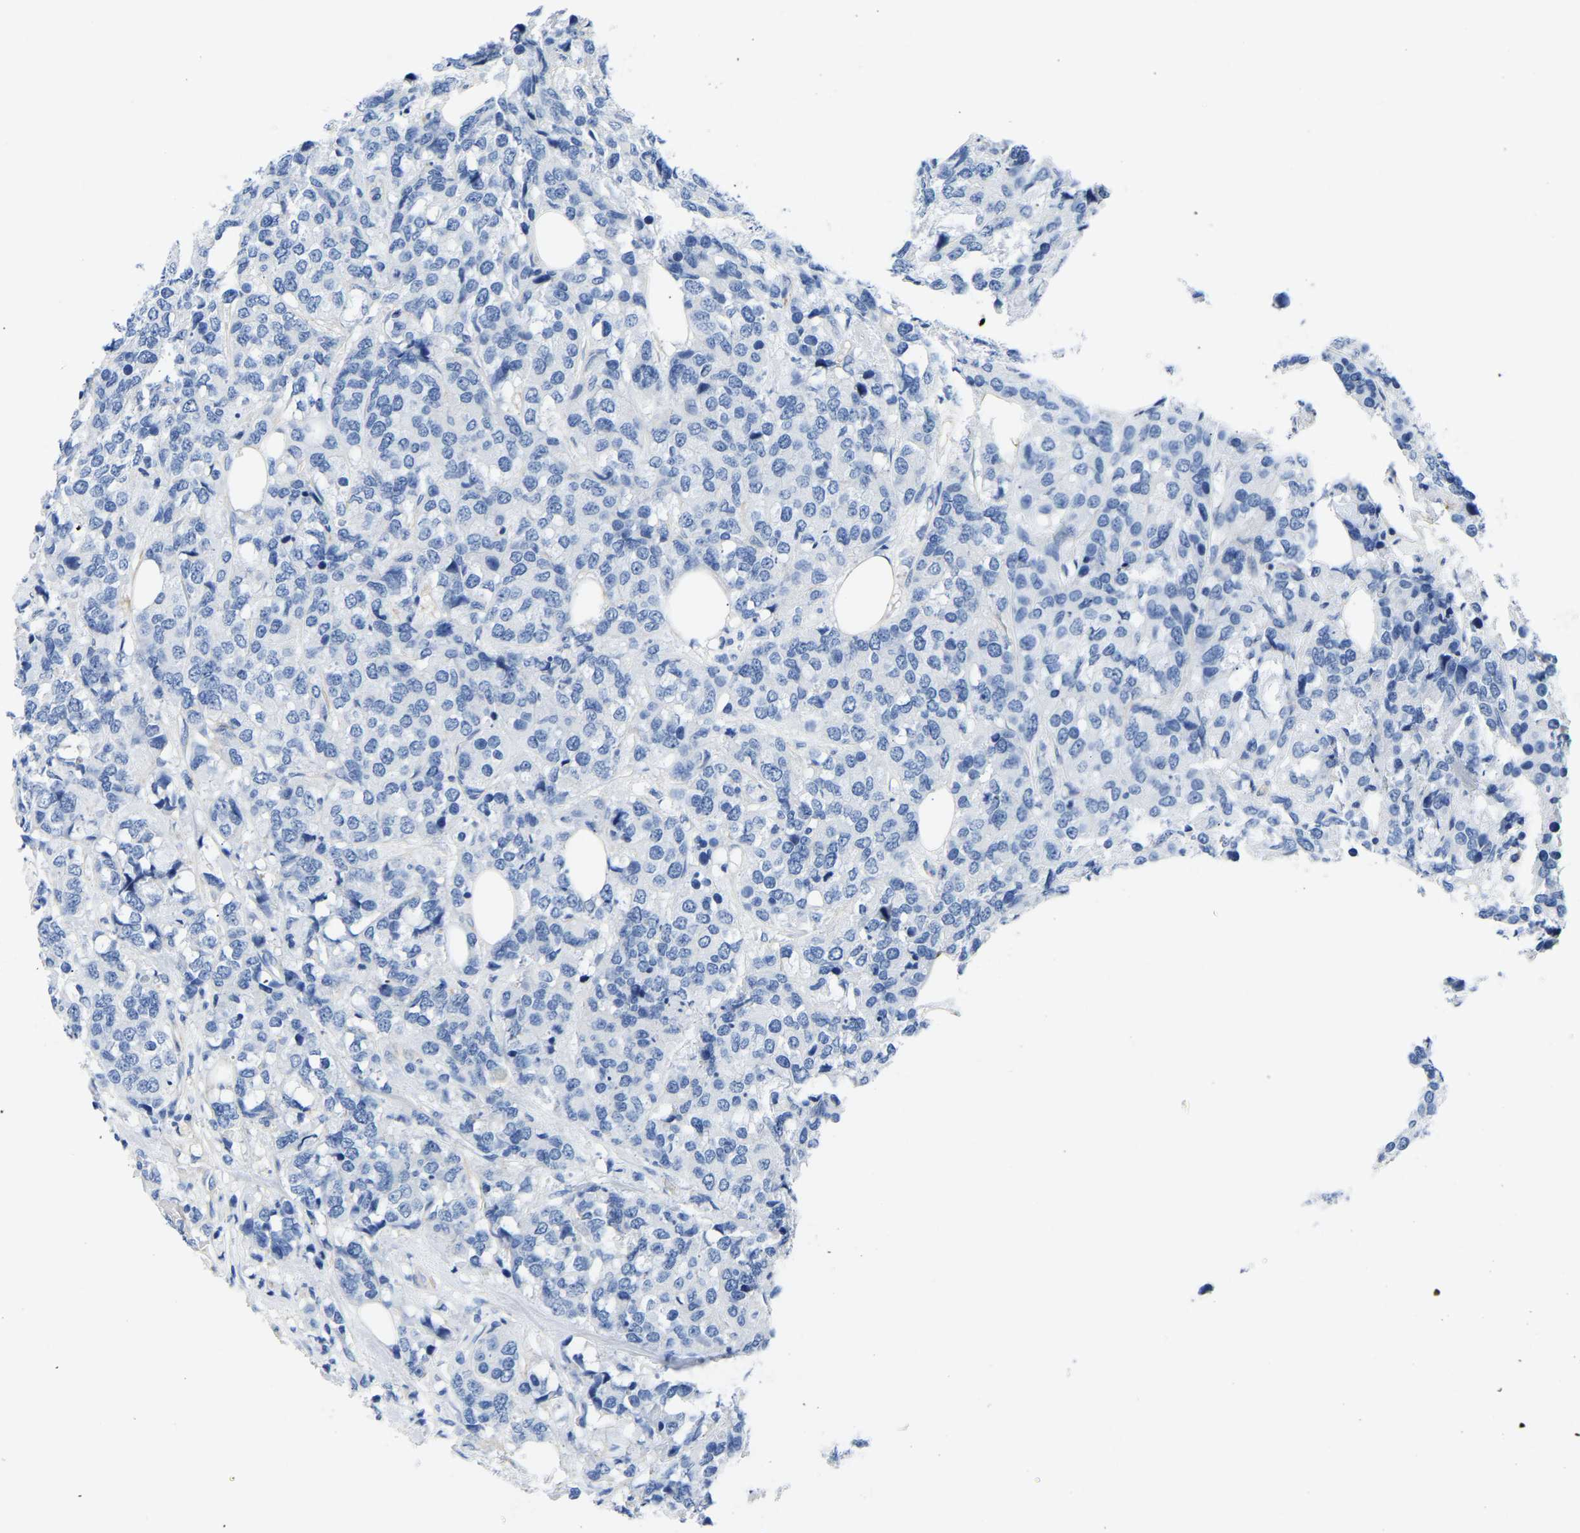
{"staining": {"intensity": "negative", "quantity": "none", "location": "none"}, "tissue": "breast cancer", "cell_type": "Tumor cells", "image_type": "cancer", "snomed": [{"axis": "morphology", "description": "Lobular carcinoma"}, {"axis": "topography", "description": "Breast"}], "caption": "This is an immunohistochemistry photomicrograph of human breast cancer. There is no staining in tumor cells.", "gene": "UPK3A", "patient": {"sex": "female", "age": 59}}